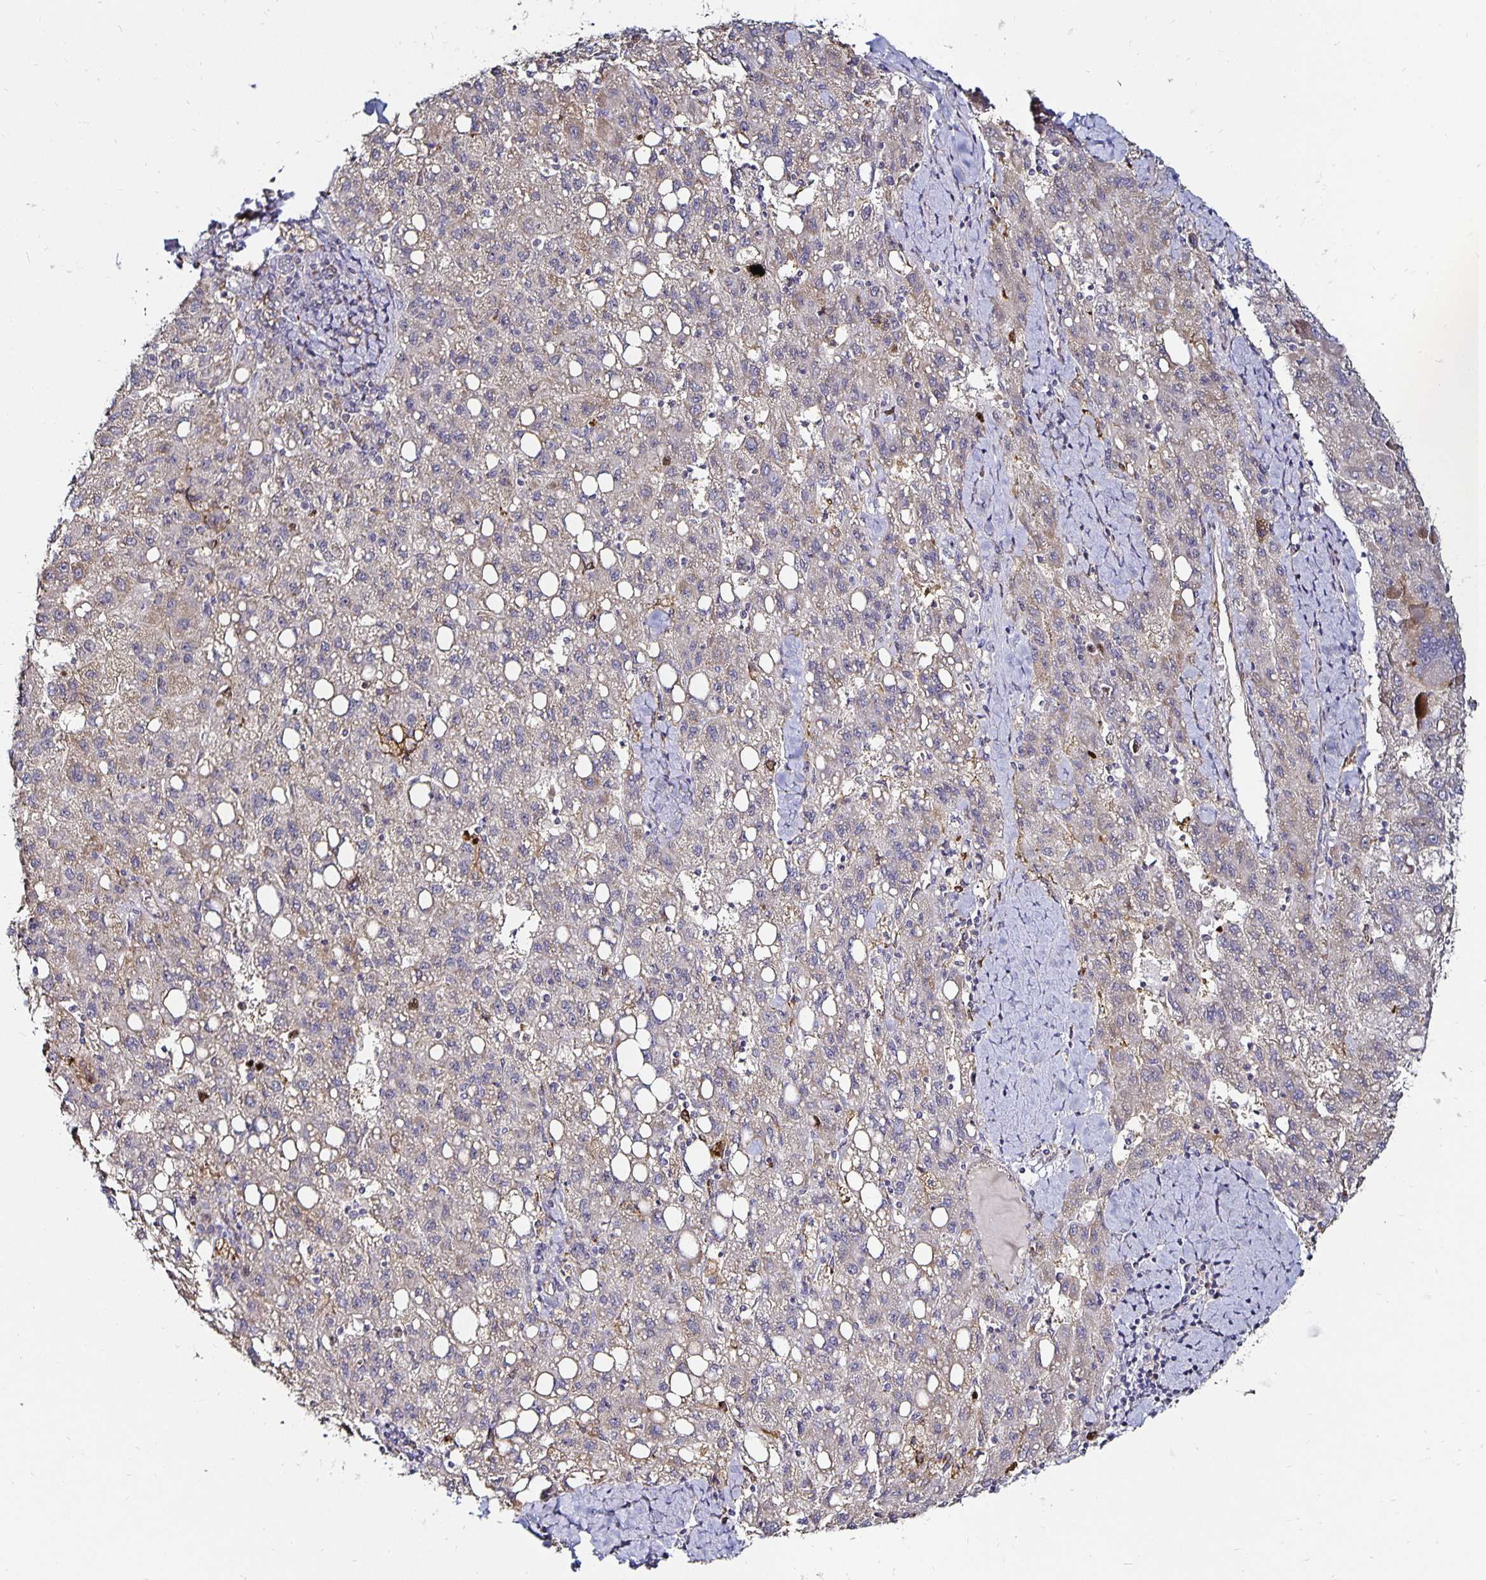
{"staining": {"intensity": "moderate", "quantity": "<25%", "location": "nuclear"}, "tissue": "liver cancer", "cell_type": "Tumor cells", "image_type": "cancer", "snomed": [{"axis": "morphology", "description": "Carcinoma, Hepatocellular, NOS"}, {"axis": "topography", "description": "Liver"}], "caption": "About <25% of tumor cells in human hepatocellular carcinoma (liver) exhibit moderate nuclear protein positivity as visualized by brown immunohistochemical staining.", "gene": "ANLN", "patient": {"sex": "female", "age": 82}}